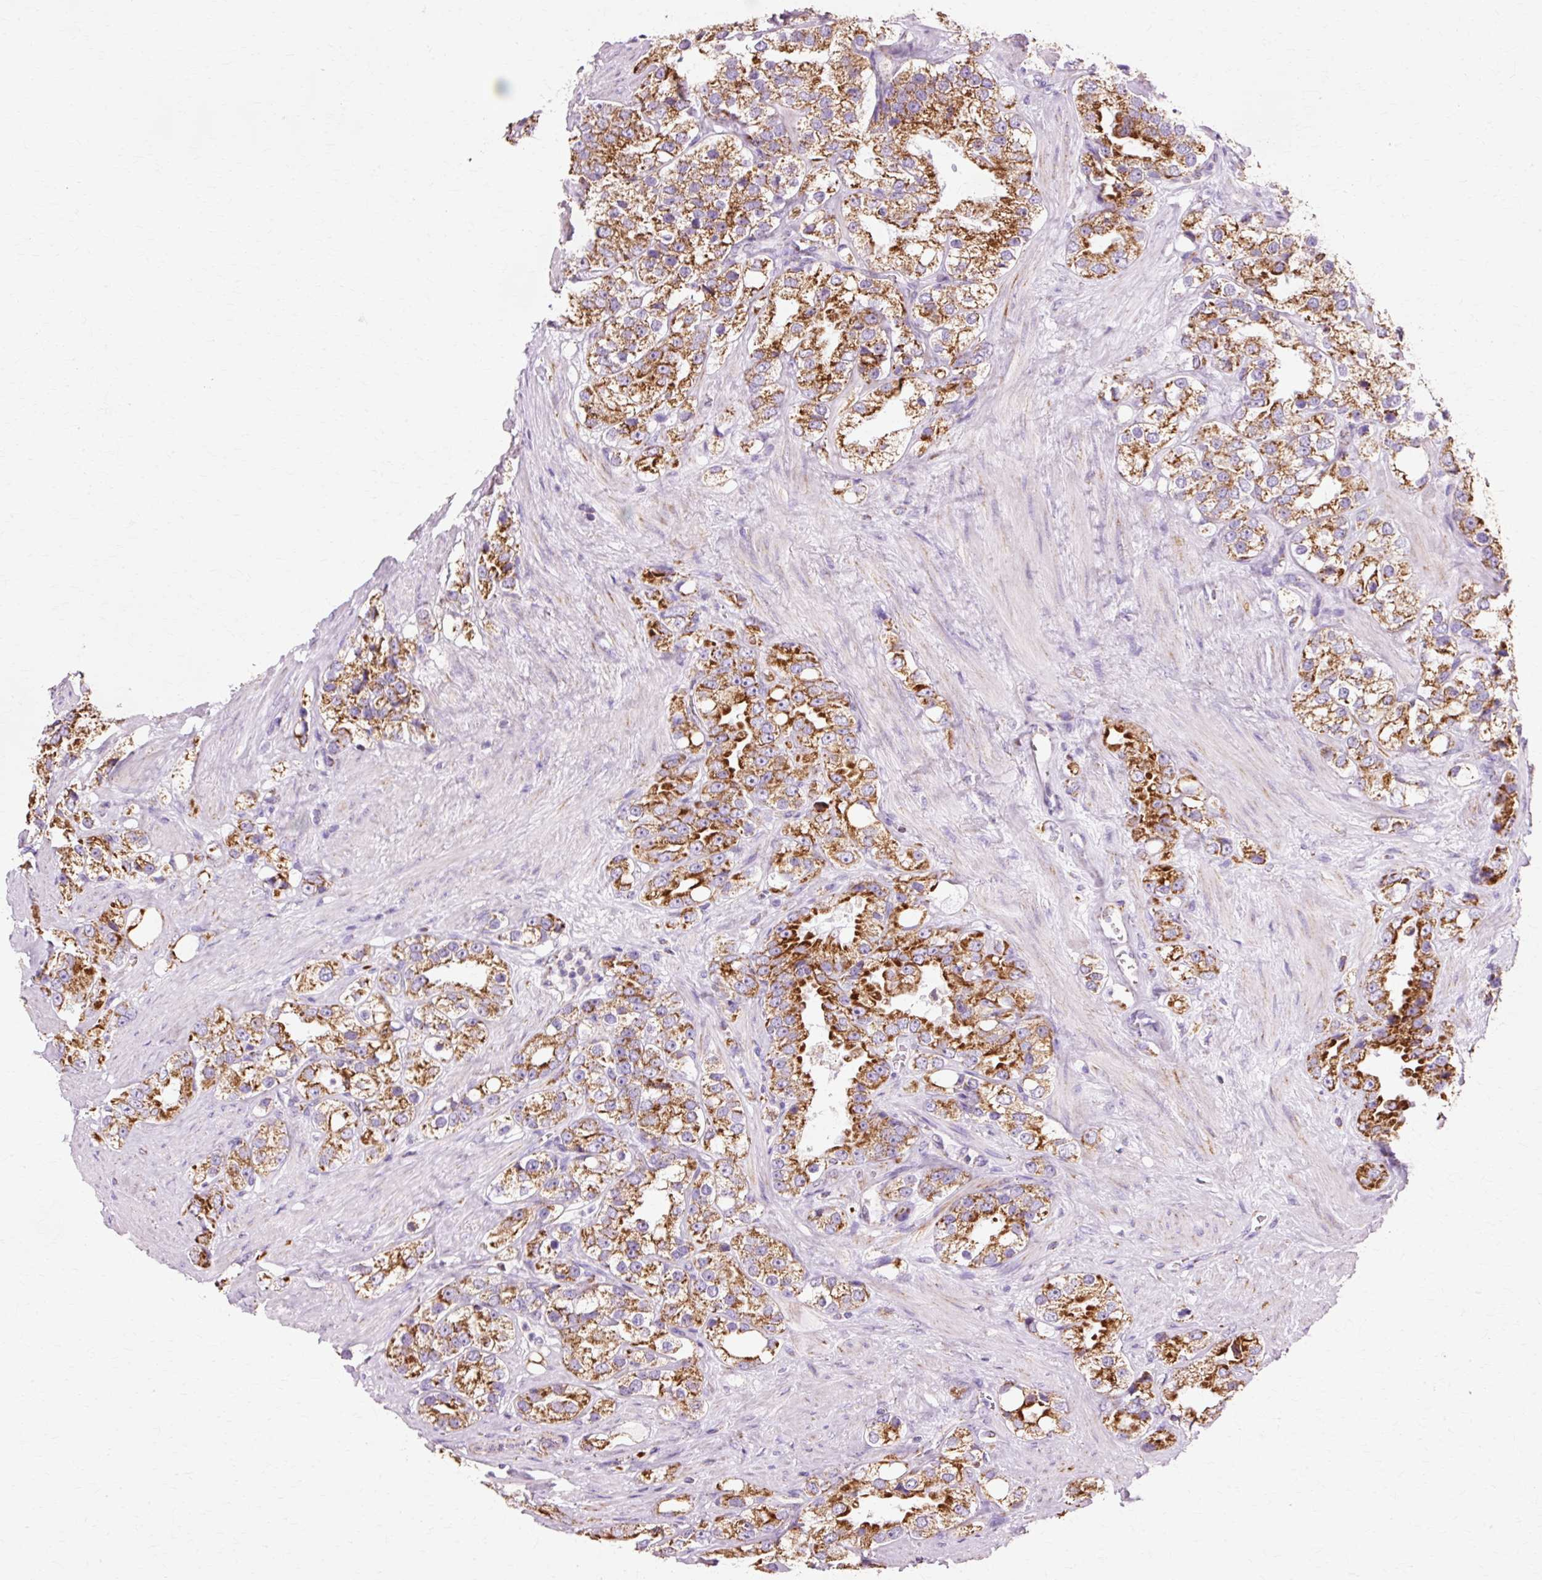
{"staining": {"intensity": "strong", "quantity": ">75%", "location": "cytoplasmic/membranous"}, "tissue": "prostate cancer", "cell_type": "Tumor cells", "image_type": "cancer", "snomed": [{"axis": "morphology", "description": "Adenocarcinoma, NOS"}, {"axis": "topography", "description": "Prostate"}], "caption": "This image displays immunohistochemistry staining of prostate adenocarcinoma, with high strong cytoplasmic/membranous expression in about >75% of tumor cells.", "gene": "ATP5PO", "patient": {"sex": "male", "age": 79}}